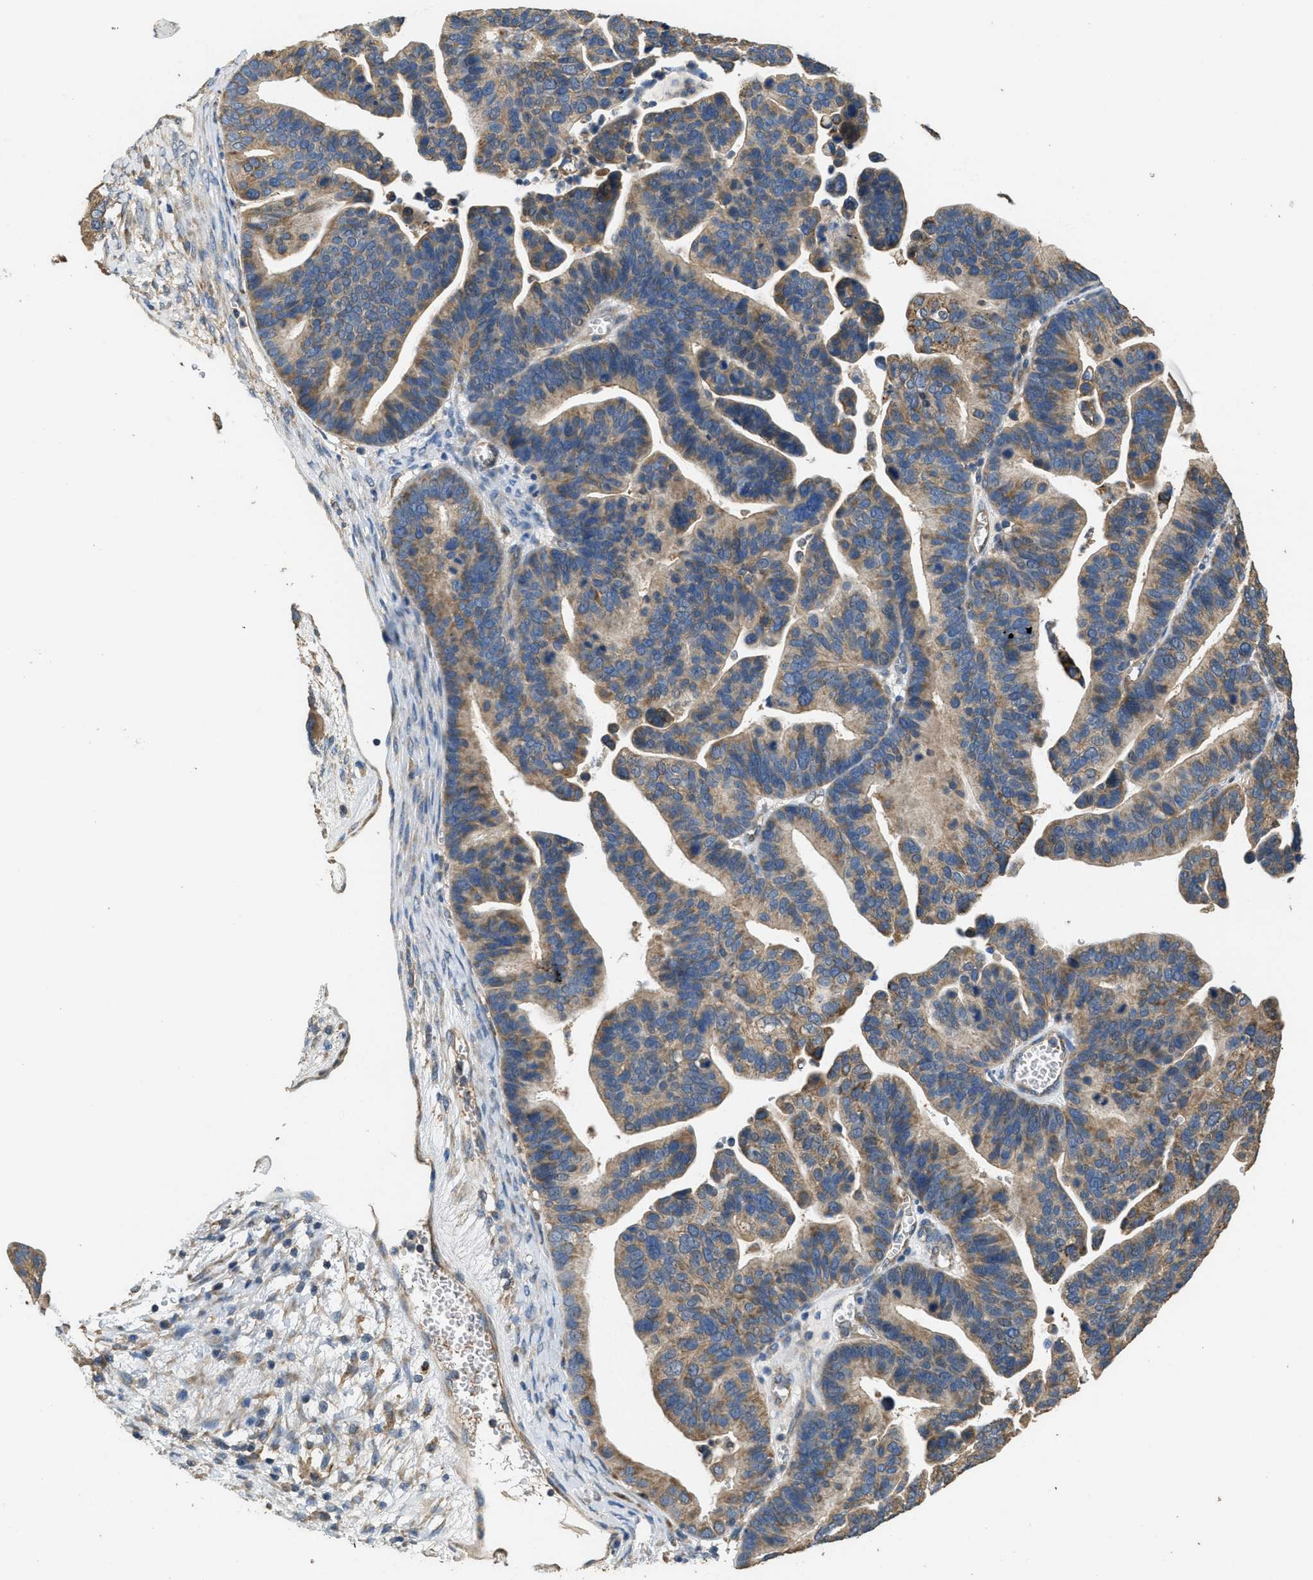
{"staining": {"intensity": "moderate", "quantity": ">75%", "location": "cytoplasmic/membranous"}, "tissue": "ovarian cancer", "cell_type": "Tumor cells", "image_type": "cancer", "snomed": [{"axis": "morphology", "description": "Cystadenocarcinoma, serous, NOS"}, {"axis": "topography", "description": "Ovary"}], "caption": "Protein staining exhibits moderate cytoplasmic/membranous expression in about >75% of tumor cells in serous cystadenocarcinoma (ovarian).", "gene": "THBS2", "patient": {"sex": "female", "age": 56}}